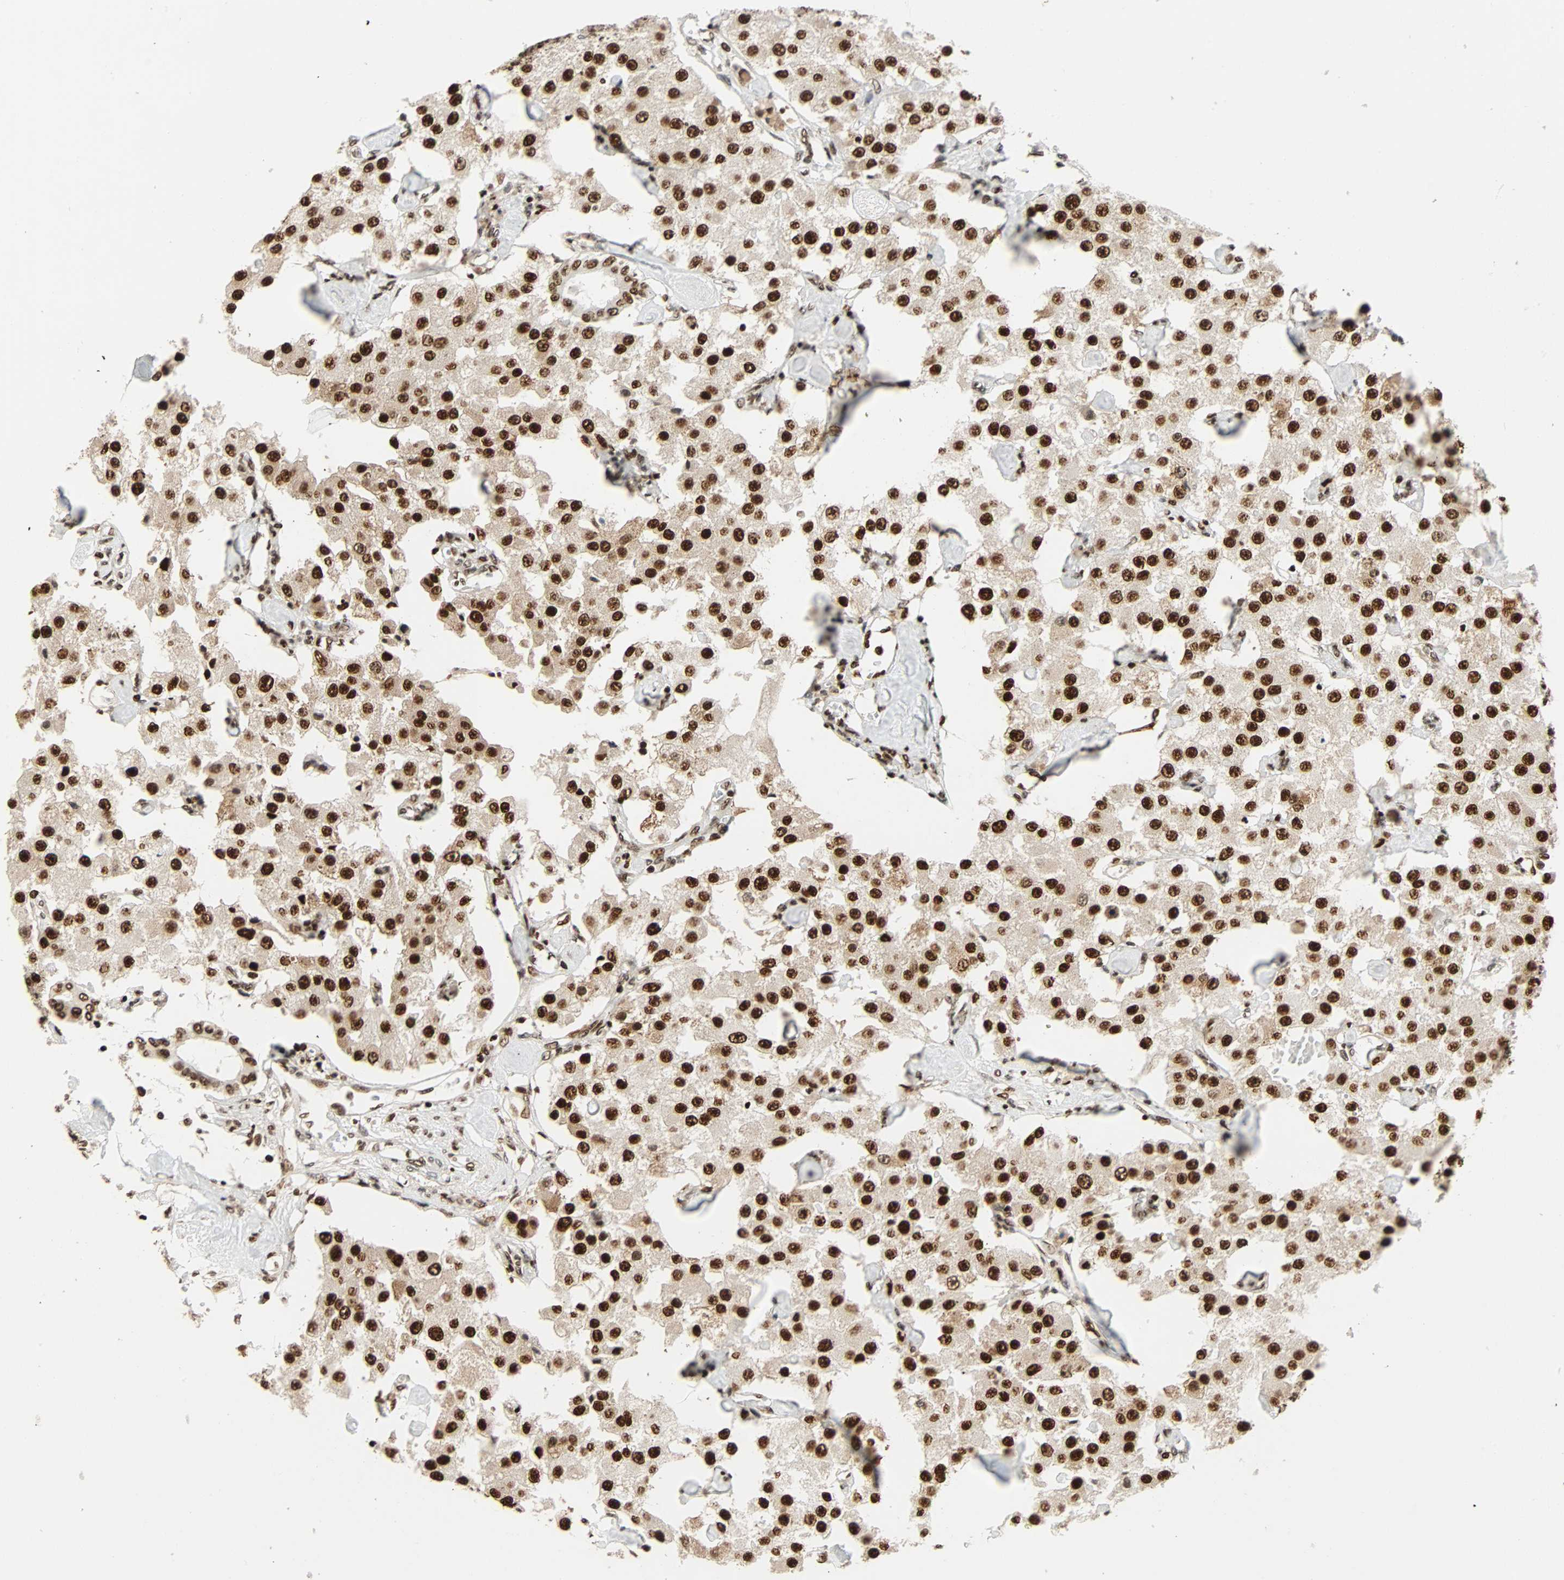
{"staining": {"intensity": "strong", "quantity": ">75%", "location": "cytoplasmic/membranous,nuclear"}, "tissue": "carcinoid", "cell_type": "Tumor cells", "image_type": "cancer", "snomed": [{"axis": "morphology", "description": "Carcinoid, malignant, NOS"}, {"axis": "topography", "description": "Pancreas"}], "caption": "Immunohistochemistry (IHC) (DAB) staining of carcinoid displays strong cytoplasmic/membranous and nuclear protein positivity in about >75% of tumor cells.", "gene": "CDK12", "patient": {"sex": "male", "age": 41}}